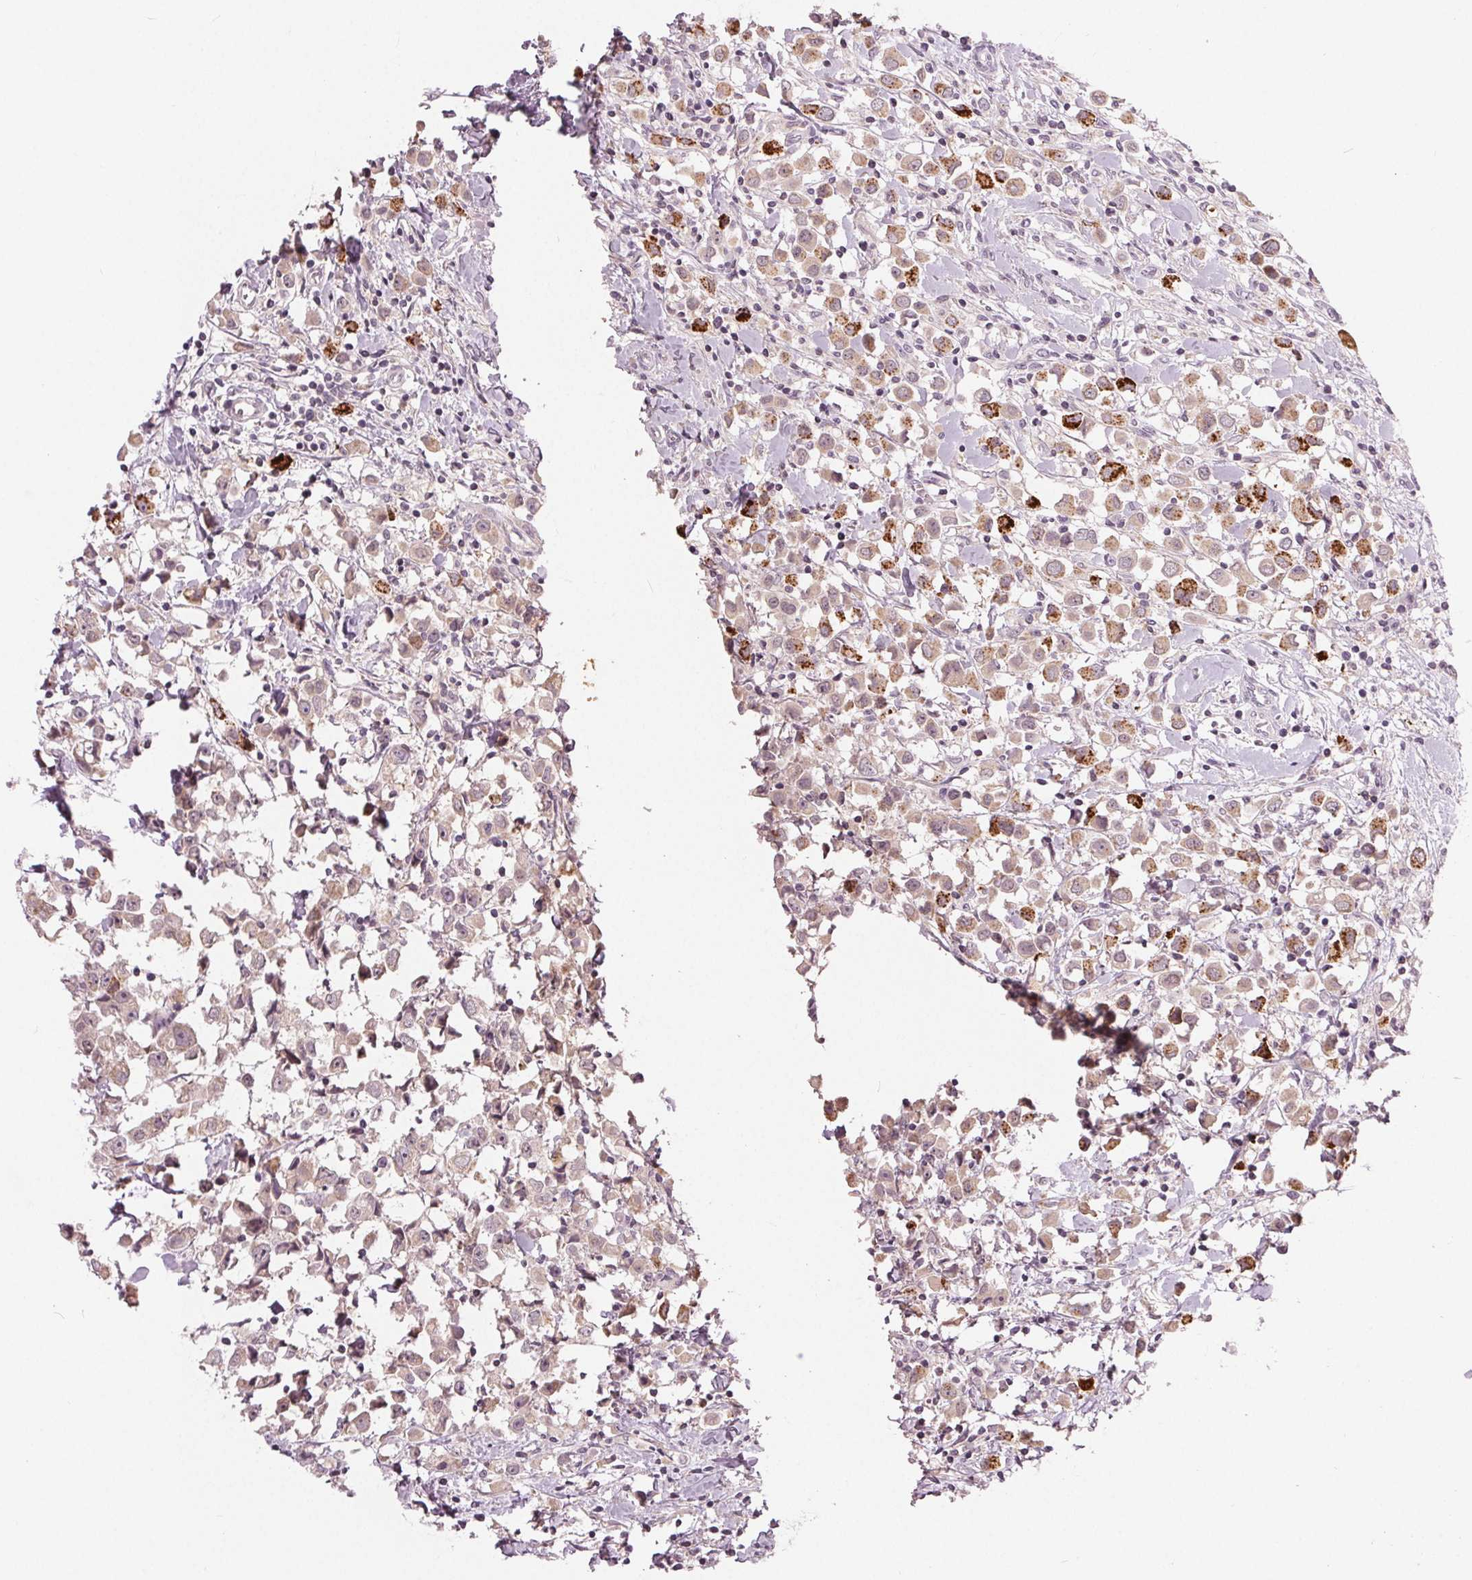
{"staining": {"intensity": "strong", "quantity": "<25%", "location": "cytoplasmic/membranous"}, "tissue": "breast cancer", "cell_type": "Tumor cells", "image_type": "cancer", "snomed": [{"axis": "morphology", "description": "Duct carcinoma"}, {"axis": "topography", "description": "Breast"}], "caption": "IHC (DAB) staining of human breast intraductal carcinoma demonstrates strong cytoplasmic/membranous protein expression in approximately <25% of tumor cells. (DAB = brown stain, brightfield microscopy at high magnification).", "gene": "ZNF605", "patient": {"sex": "female", "age": 61}}